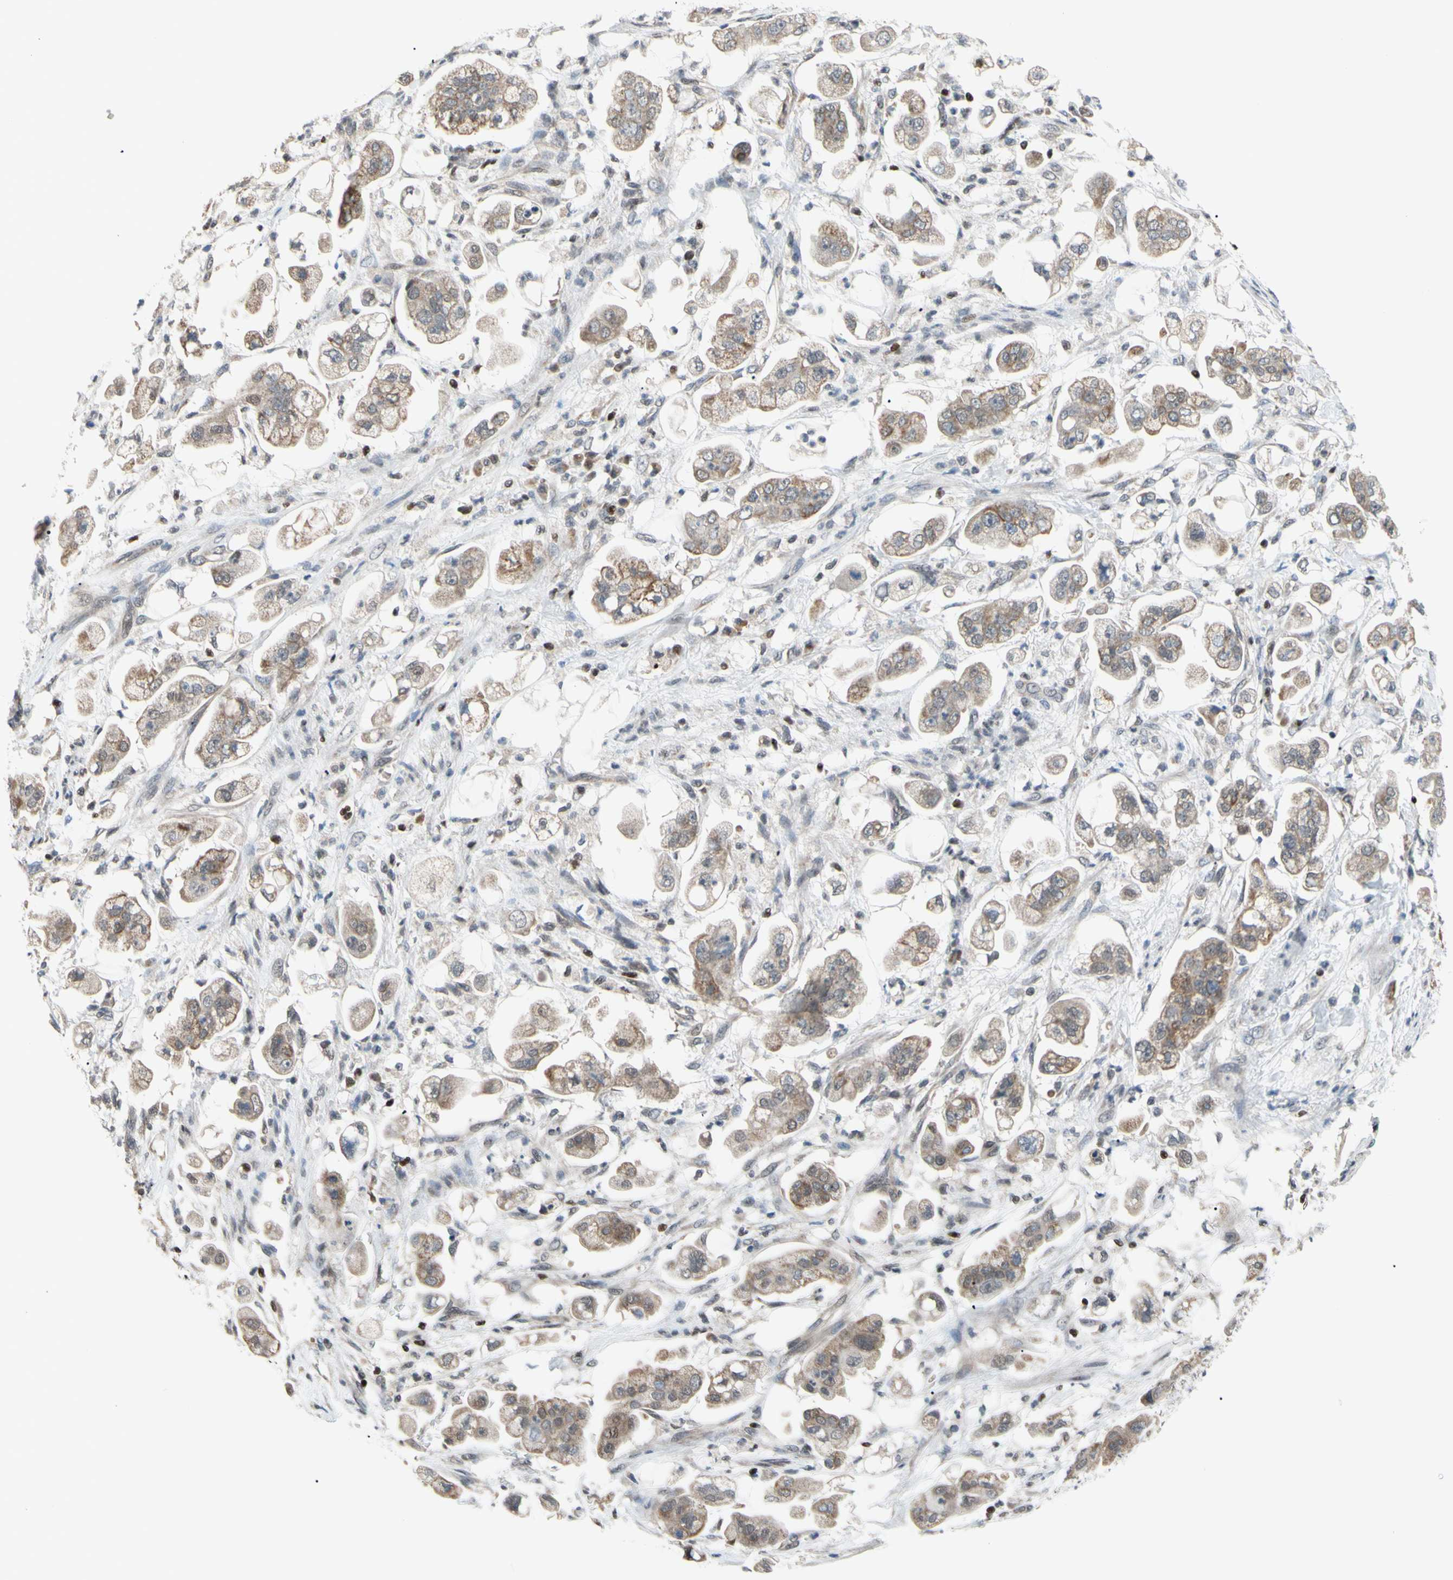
{"staining": {"intensity": "weak", "quantity": ">75%", "location": "cytoplasmic/membranous"}, "tissue": "stomach cancer", "cell_type": "Tumor cells", "image_type": "cancer", "snomed": [{"axis": "morphology", "description": "Adenocarcinoma, NOS"}, {"axis": "topography", "description": "Stomach"}], "caption": "Brown immunohistochemical staining in stomach adenocarcinoma exhibits weak cytoplasmic/membranous positivity in approximately >75% of tumor cells. (brown staining indicates protein expression, while blue staining denotes nuclei).", "gene": "SP4", "patient": {"sex": "male", "age": 62}}